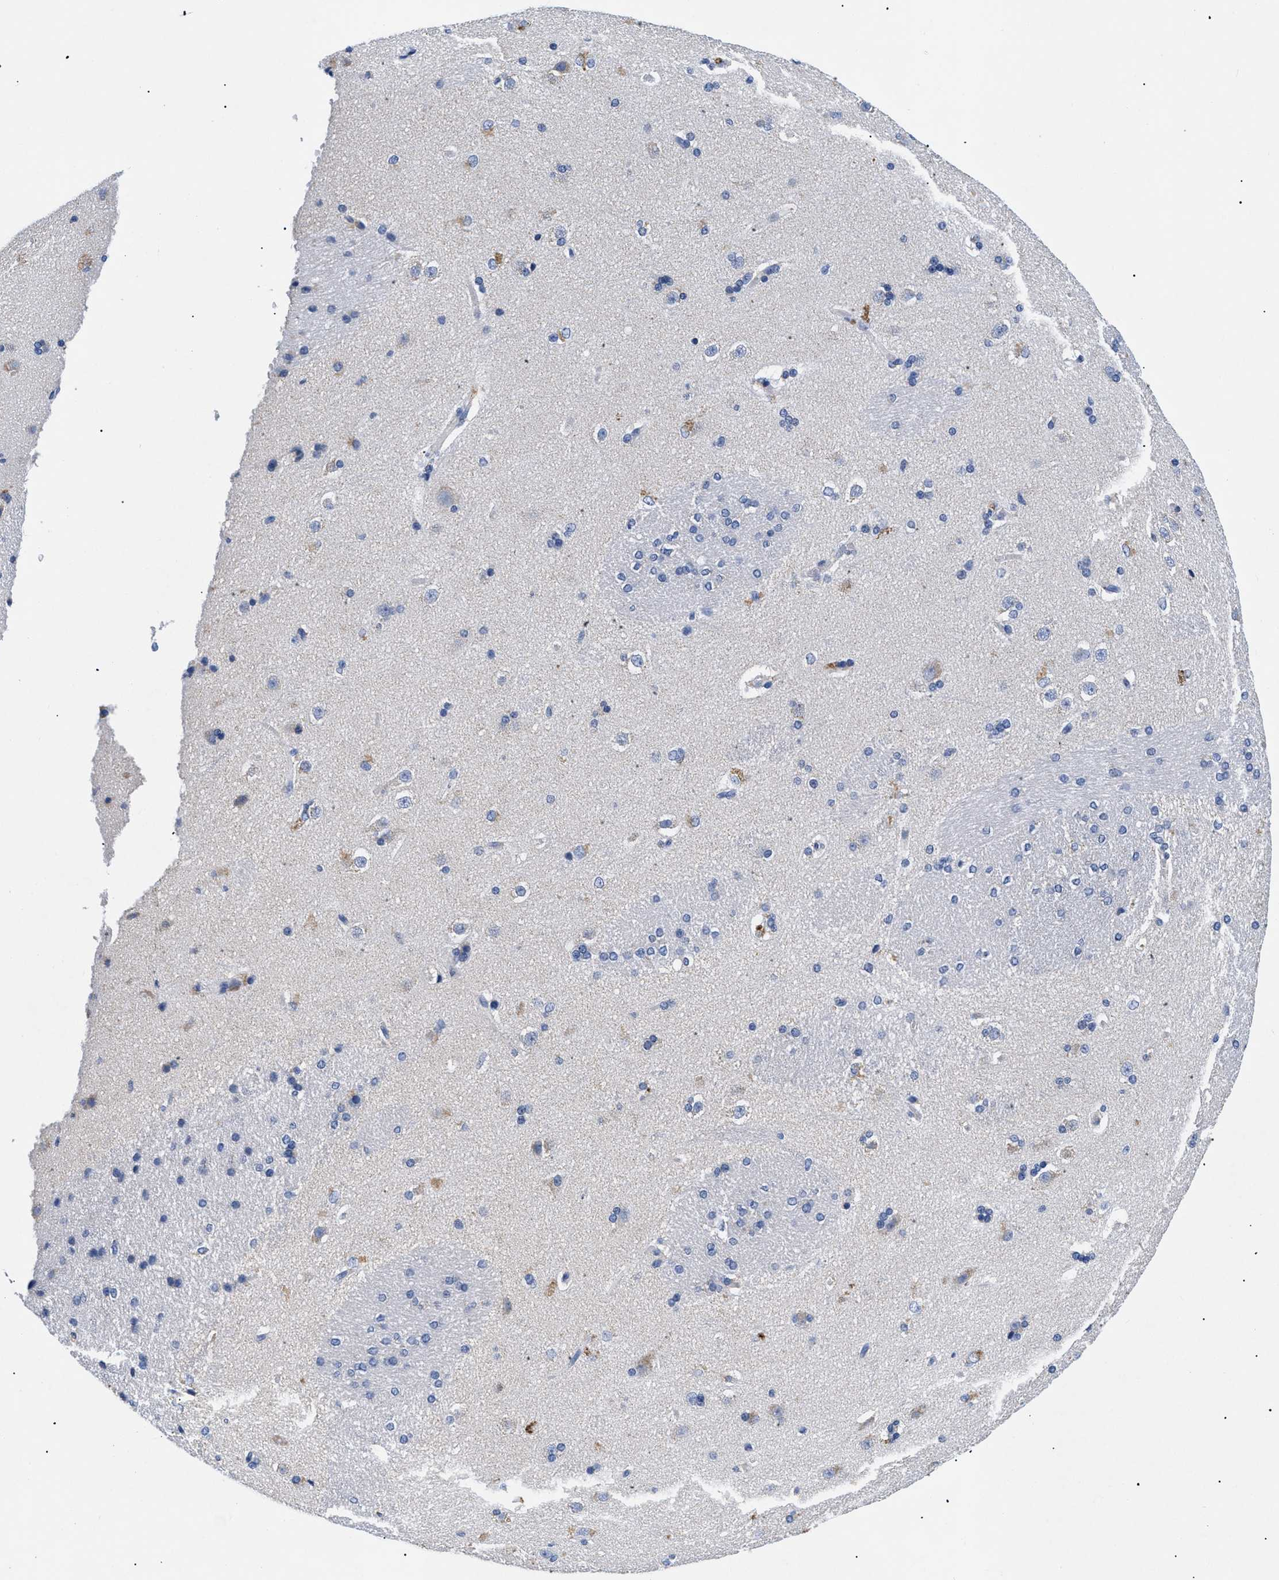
{"staining": {"intensity": "negative", "quantity": "none", "location": "none"}, "tissue": "caudate", "cell_type": "Glial cells", "image_type": "normal", "snomed": [{"axis": "morphology", "description": "Normal tissue, NOS"}, {"axis": "topography", "description": "Lateral ventricle wall"}], "caption": "This histopathology image is of normal caudate stained with IHC to label a protein in brown with the nuclei are counter-stained blue. There is no positivity in glial cells. Nuclei are stained in blue.", "gene": "GPR149", "patient": {"sex": "female", "age": 19}}